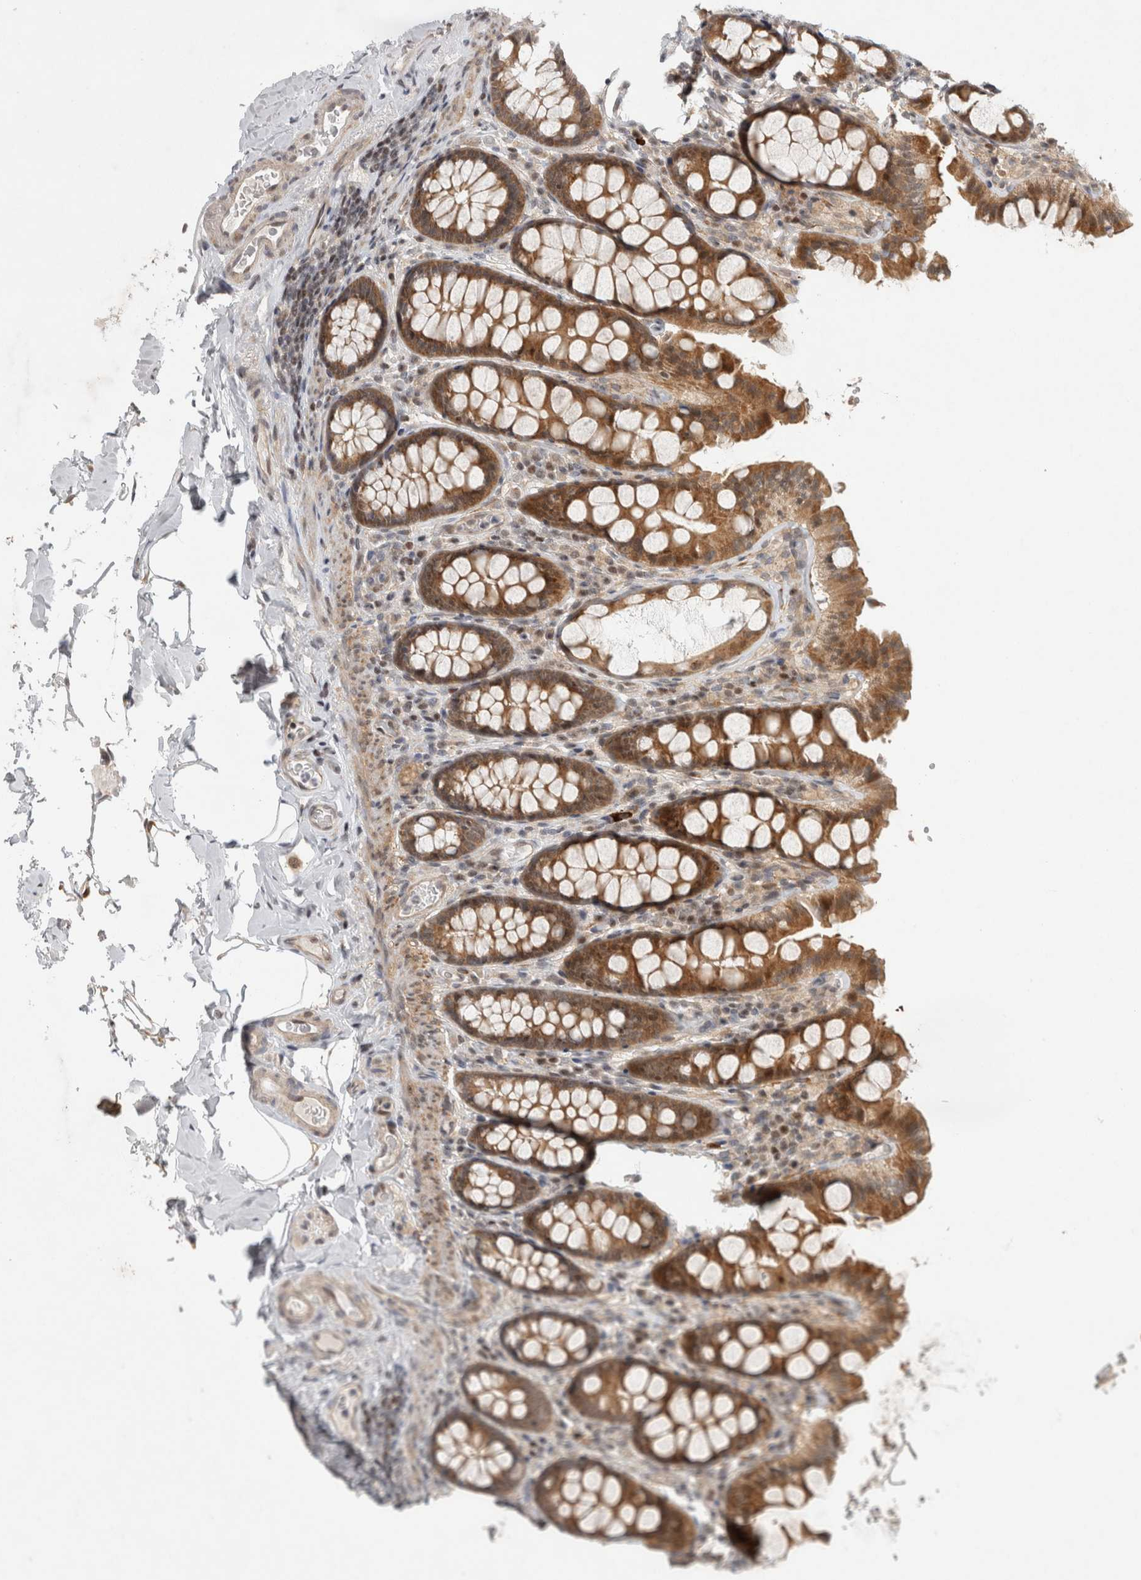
{"staining": {"intensity": "weak", "quantity": ">75%", "location": "cytoplasmic/membranous,nuclear"}, "tissue": "colon", "cell_type": "Endothelial cells", "image_type": "normal", "snomed": [{"axis": "morphology", "description": "Normal tissue, NOS"}, {"axis": "topography", "description": "Colon"}, {"axis": "topography", "description": "Peripheral nerve tissue"}], "caption": "Brown immunohistochemical staining in benign human colon displays weak cytoplasmic/membranous,nuclear expression in approximately >75% of endothelial cells.", "gene": "KDM8", "patient": {"sex": "female", "age": 61}}